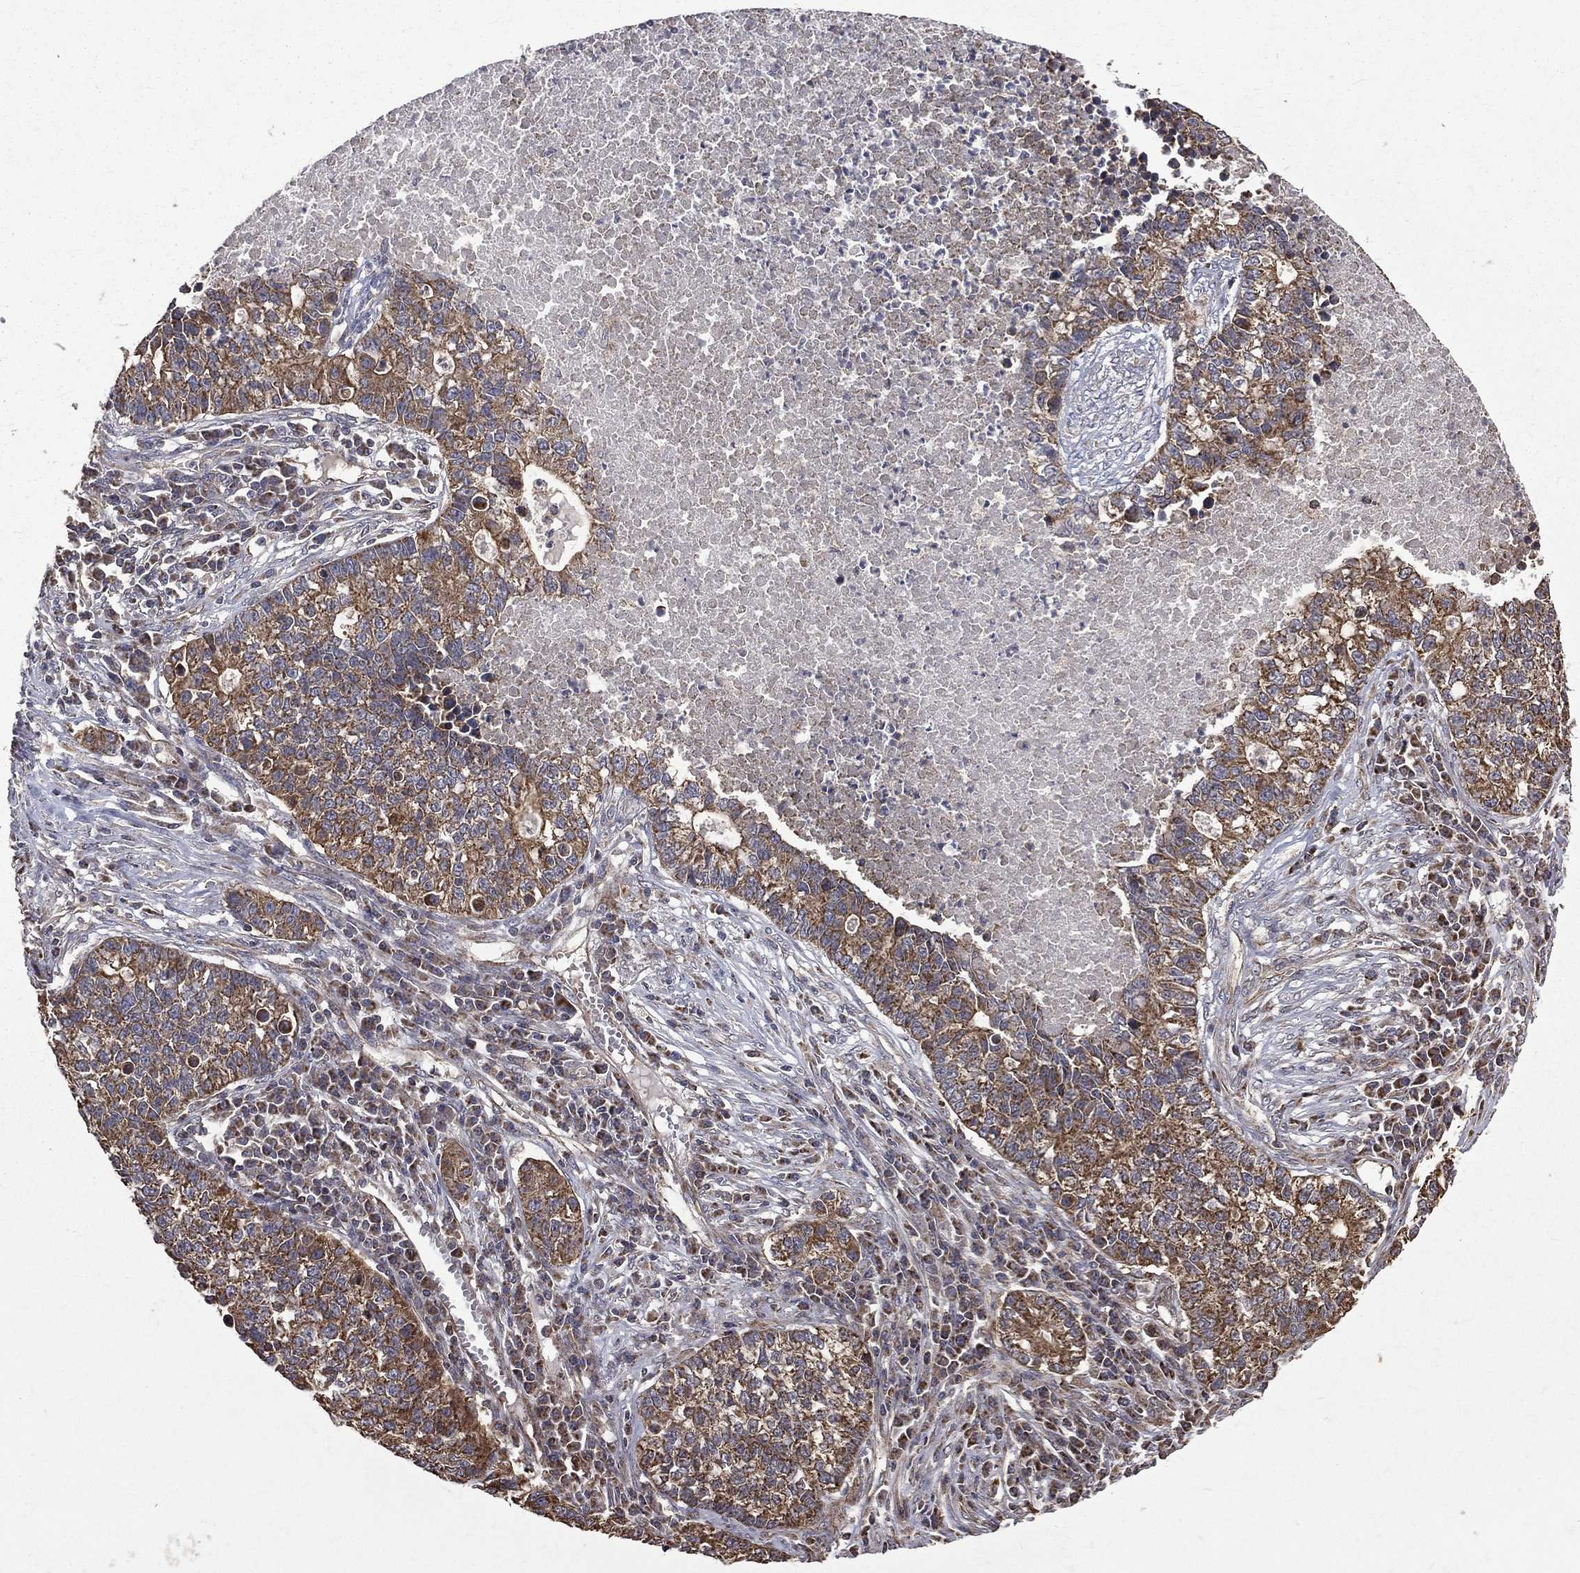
{"staining": {"intensity": "moderate", "quantity": ">75%", "location": "cytoplasmic/membranous"}, "tissue": "lung cancer", "cell_type": "Tumor cells", "image_type": "cancer", "snomed": [{"axis": "morphology", "description": "Adenocarcinoma, NOS"}, {"axis": "topography", "description": "Lung"}], "caption": "Protein staining of adenocarcinoma (lung) tissue exhibits moderate cytoplasmic/membranous positivity in approximately >75% of tumor cells. (Stains: DAB in brown, nuclei in blue, Microscopy: brightfield microscopy at high magnification).", "gene": "RPGR", "patient": {"sex": "male", "age": 57}}